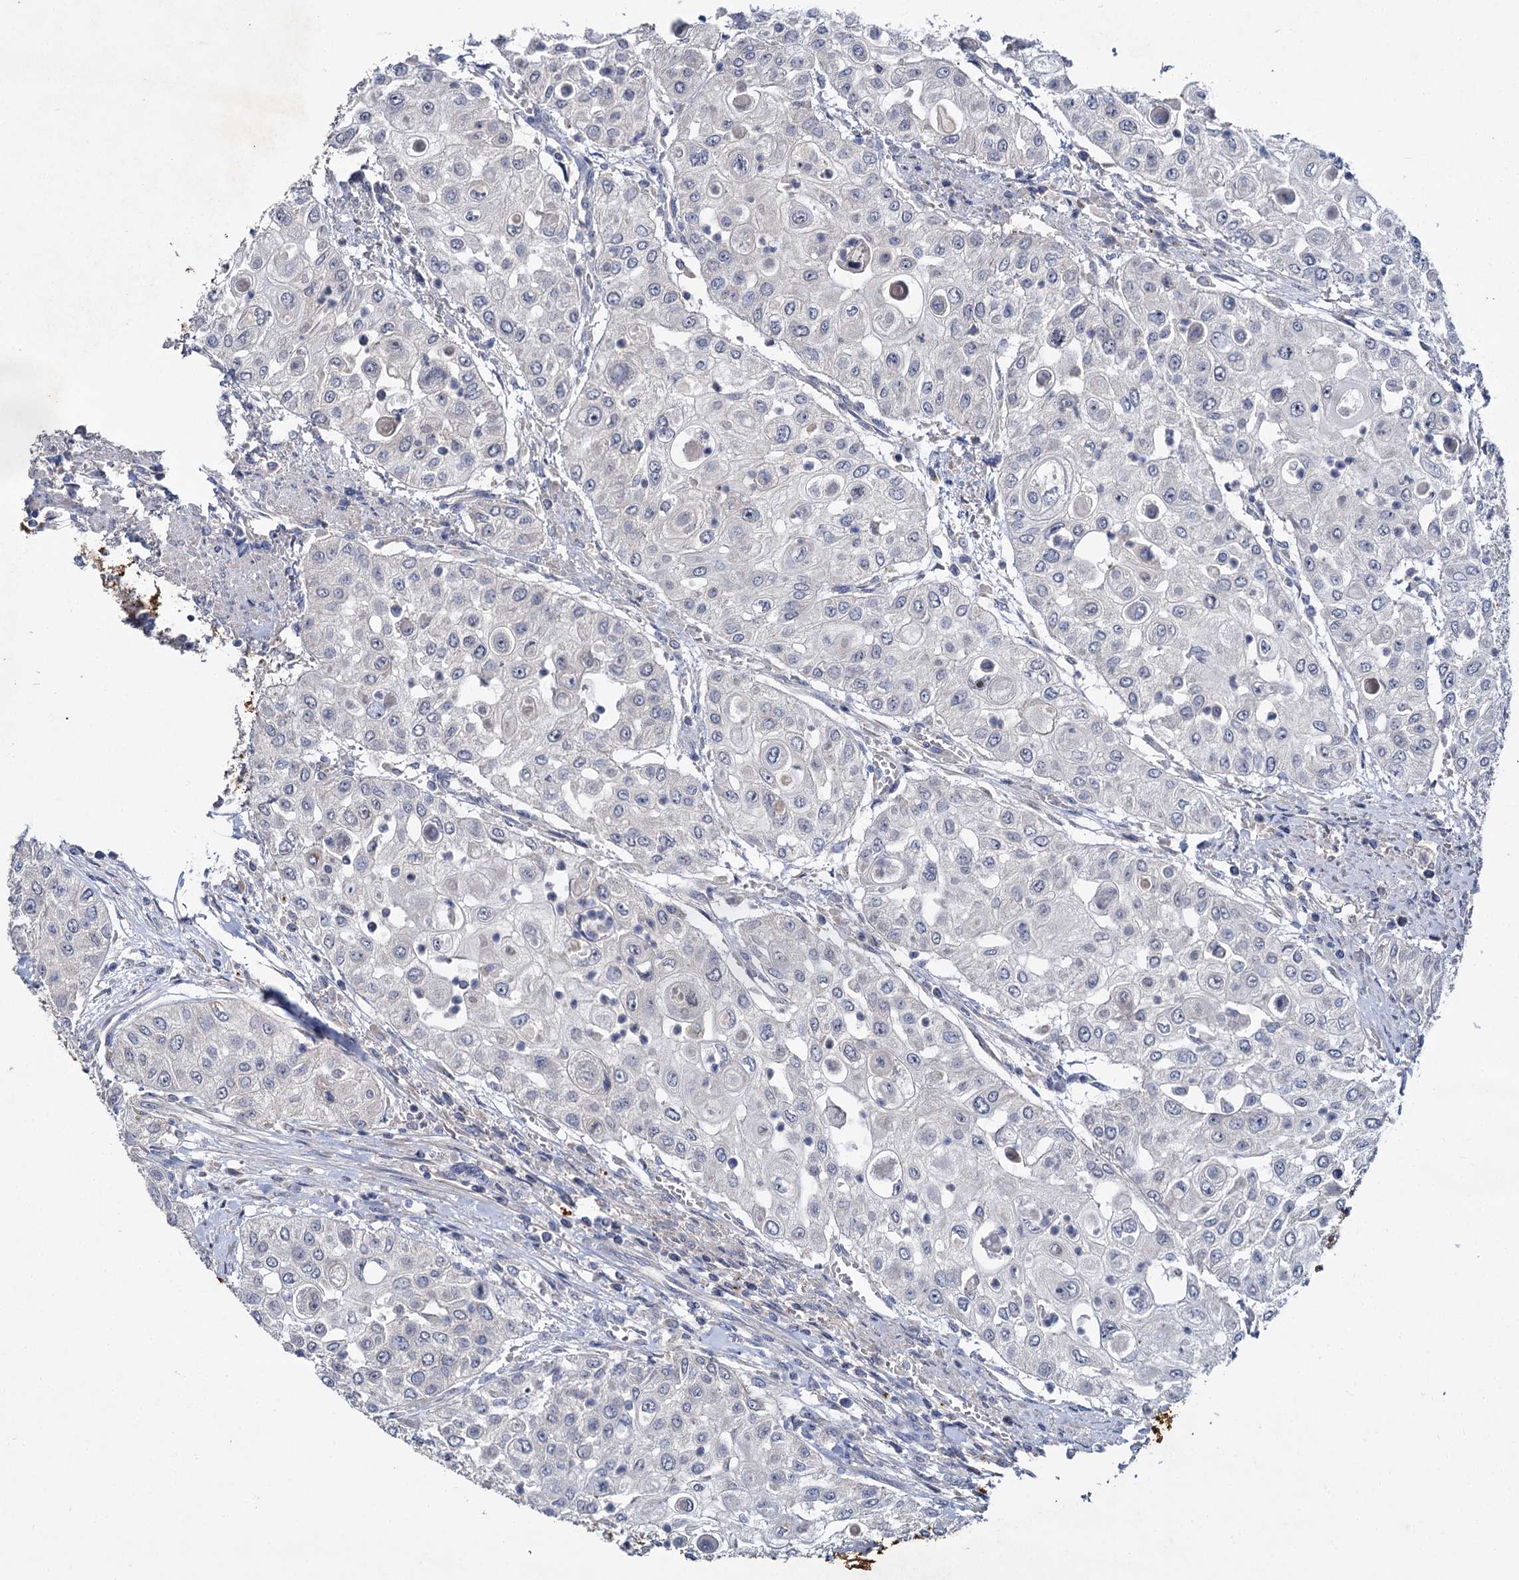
{"staining": {"intensity": "negative", "quantity": "none", "location": "none"}, "tissue": "urothelial cancer", "cell_type": "Tumor cells", "image_type": "cancer", "snomed": [{"axis": "morphology", "description": "Urothelial carcinoma, High grade"}, {"axis": "topography", "description": "Urinary bladder"}], "caption": "Tumor cells show no significant protein staining in high-grade urothelial carcinoma. (Stains: DAB IHC with hematoxylin counter stain, Microscopy: brightfield microscopy at high magnification).", "gene": "ATP9A", "patient": {"sex": "female", "age": 79}}